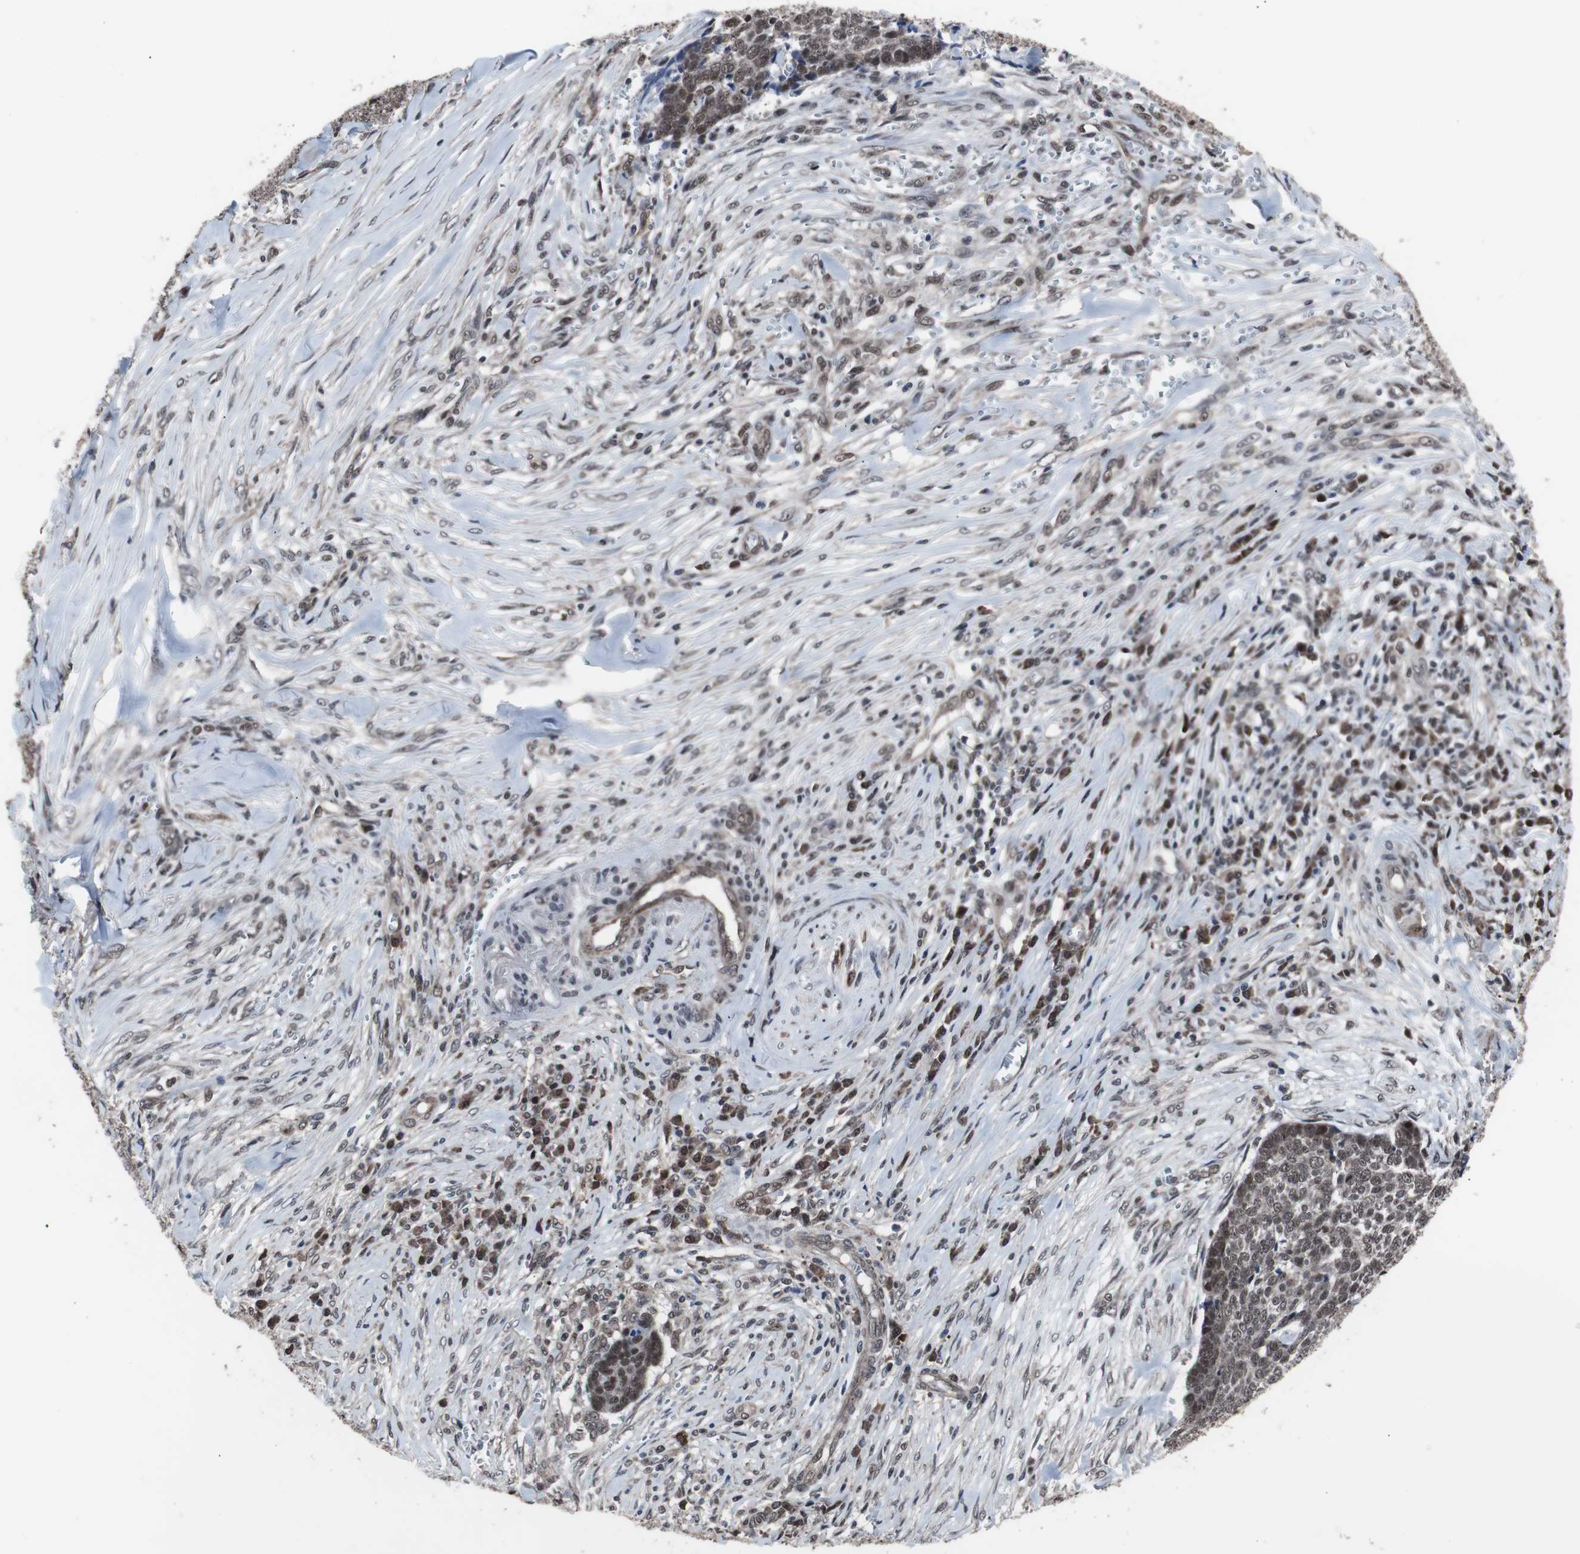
{"staining": {"intensity": "weak", "quantity": ">75%", "location": "nuclear"}, "tissue": "skin cancer", "cell_type": "Tumor cells", "image_type": "cancer", "snomed": [{"axis": "morphology", "description": "Basal cell carcinoma"}, {"axis": "topography", "description": "Skin"}], "caption": "A brown stain highlights weak nuclear positivity of a protein in basal cell carcinoma (skin) tumor cells. Immunohistochemistry (ihc) stains the protein in brown and the nuclei are stained blue.", "gene": "GTF2F2", "patient": {"sex": "male", "age": 84}}